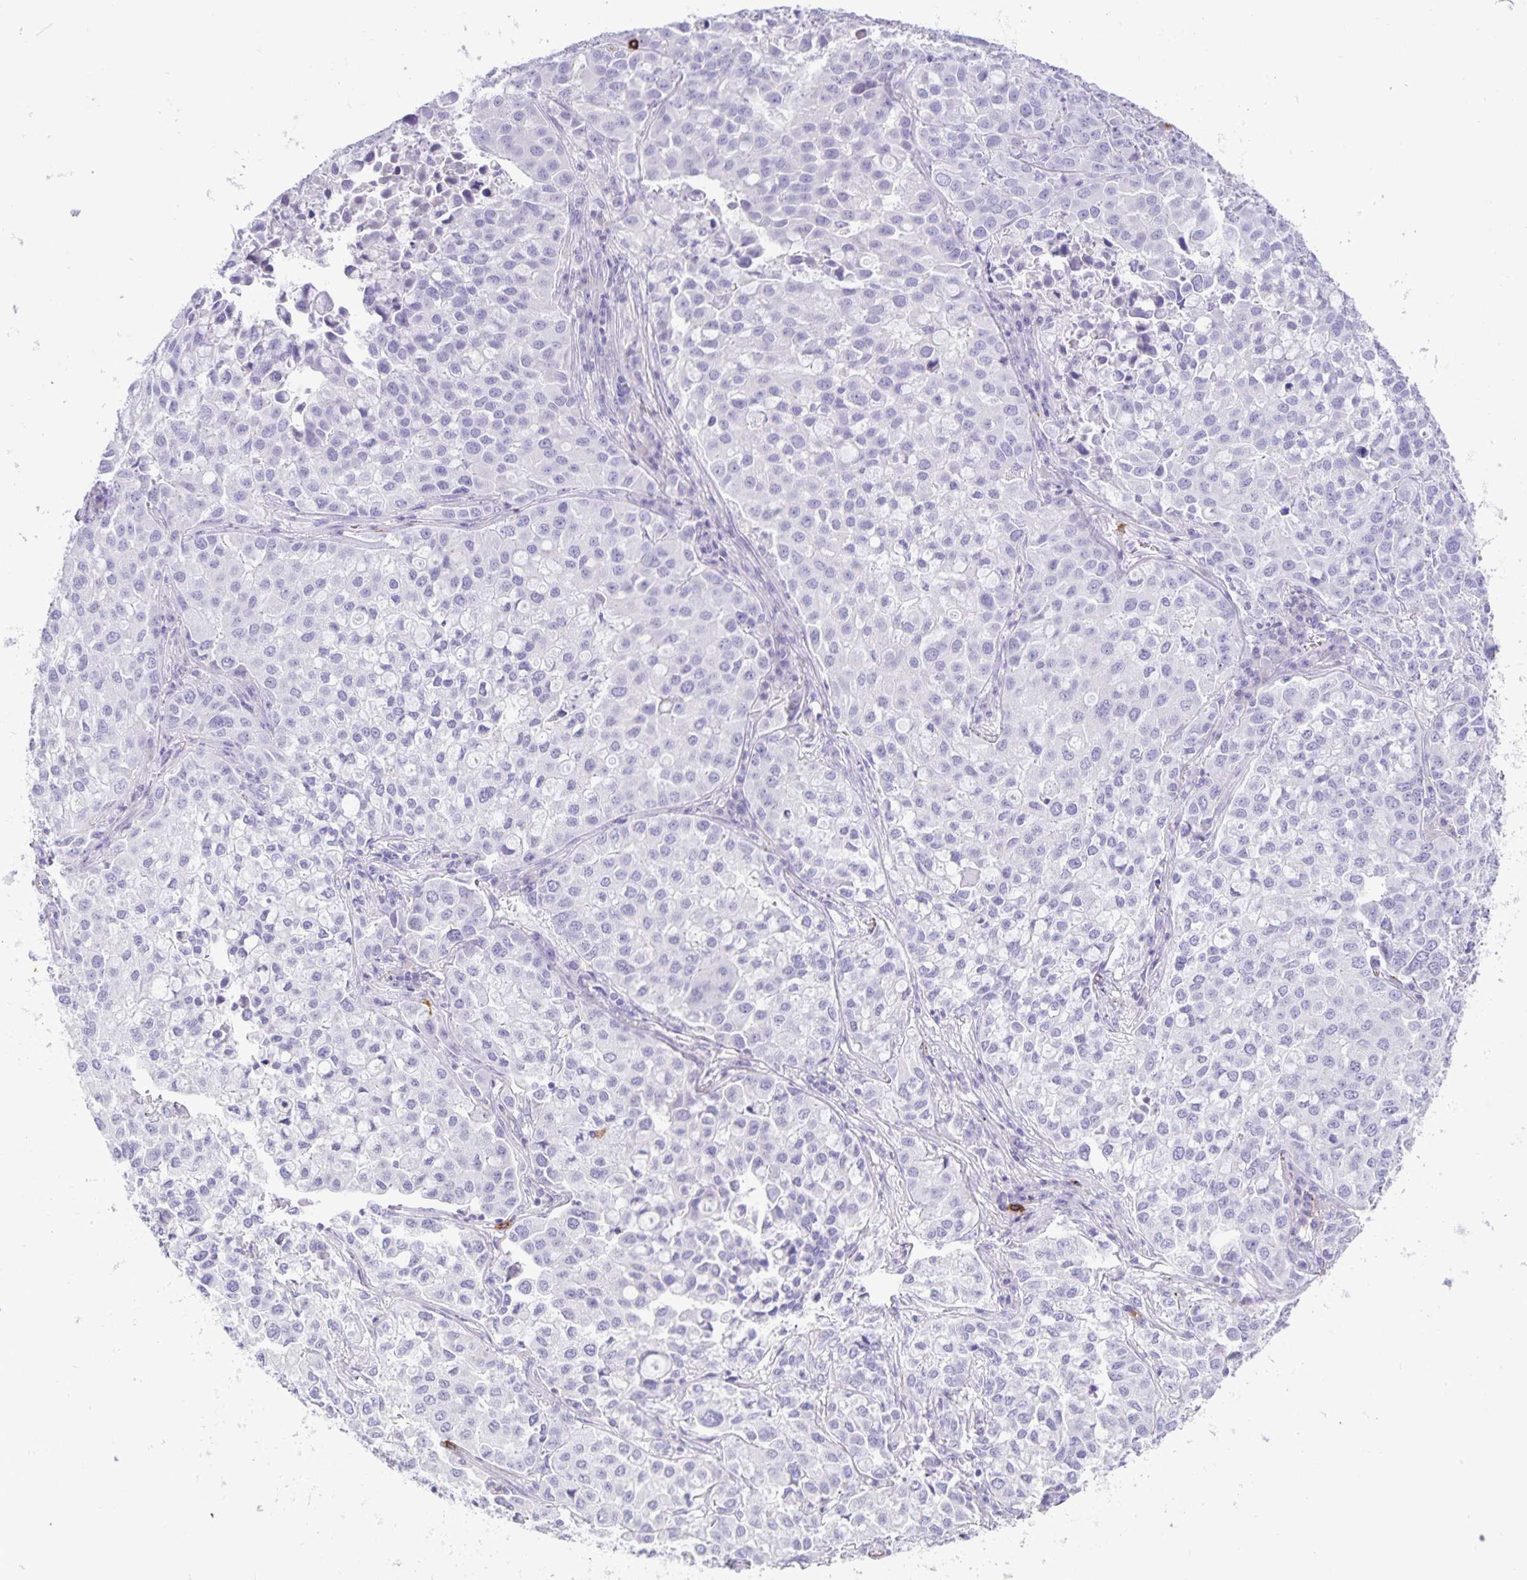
{"staining": {"intensity": "negative", "quantity": "none", "location": "none"}, "tissue": "lung cancer", "cell_type": "Tumor cells", "image_type": "cancer", "snomed": [{"axis": "morphology", "description": "Adenocarcinoma, NOS"}, {"axis": "morphology", "description": "Adenocarcinoma, metastatic, NOS"}, {"axis": "topography", "description": "Lymph node"}, {"axis": "topography", "description": "Lung"}], "caption": "High magnification brightfield microscopy of adenocarcinoma (lung) stained with DAB (3,3'-diaminobenzidine) (brown) and counterstained with hematoxylin (blue): tumor cells show no significant expression. (Stains: DAB (3,3'-diaminobenzidine) IHC with hematoxylin counter stain, Microscopy: brightfield microscopy at high magnification).", "gene": "IBTK", "patient": {"sex": "female", "age": 65}}